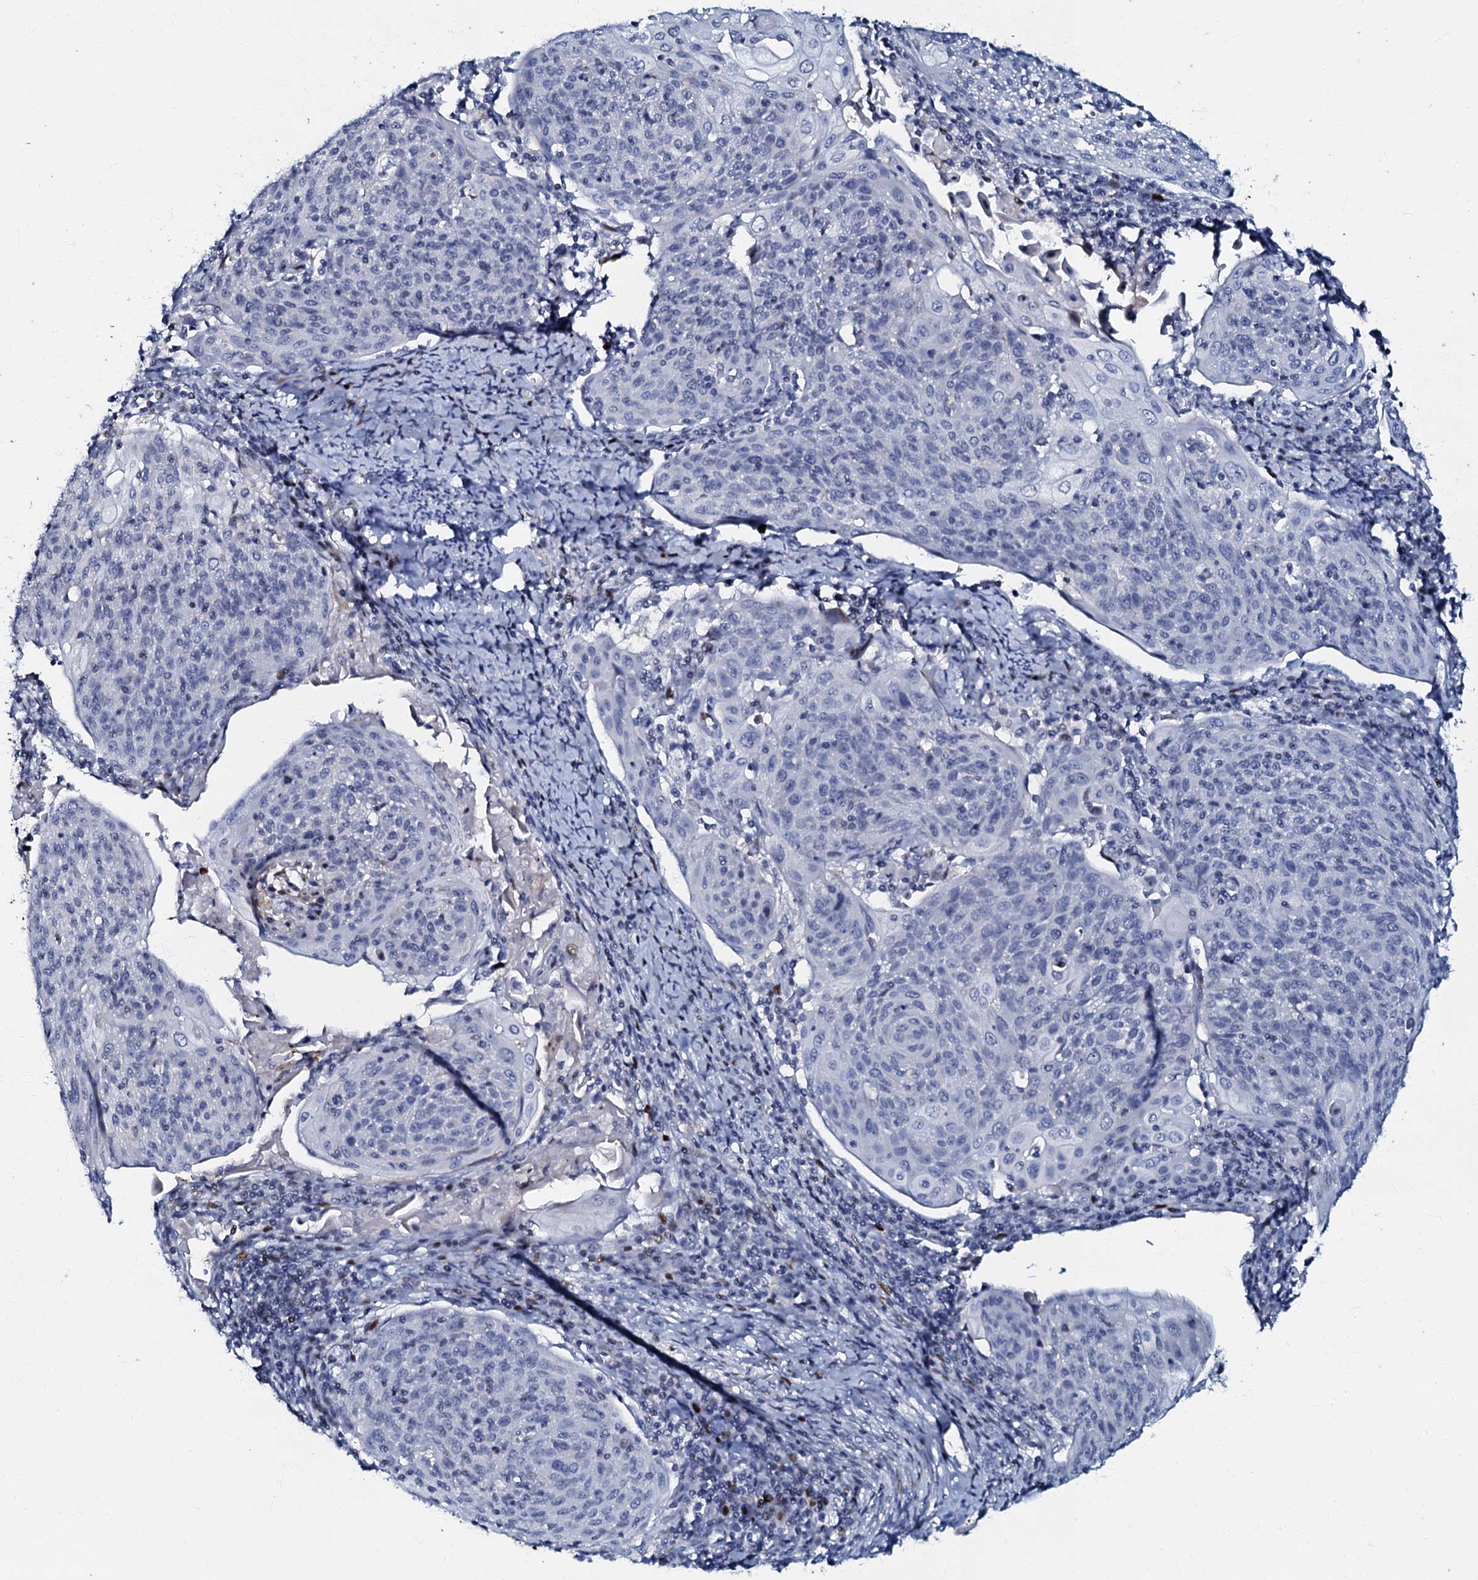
{"staining": {"intensity": "negative", "quantity": "none", "location": "none"}, "tissue": "cervical cancer", "cell_type": "Tumor cells", "image_type": "cancer", "snomed": [{"axis": "morphology", "description": "Squamous cell carcinoma, NOS"}, {"axis": "topography", "description": "Cervix"}], "caption": "Tumor cells show no significant positivity in cervical squamous cell carcinoma.", "gene": "MFSD5", "patient": {"sex": "female", "age": 67}}